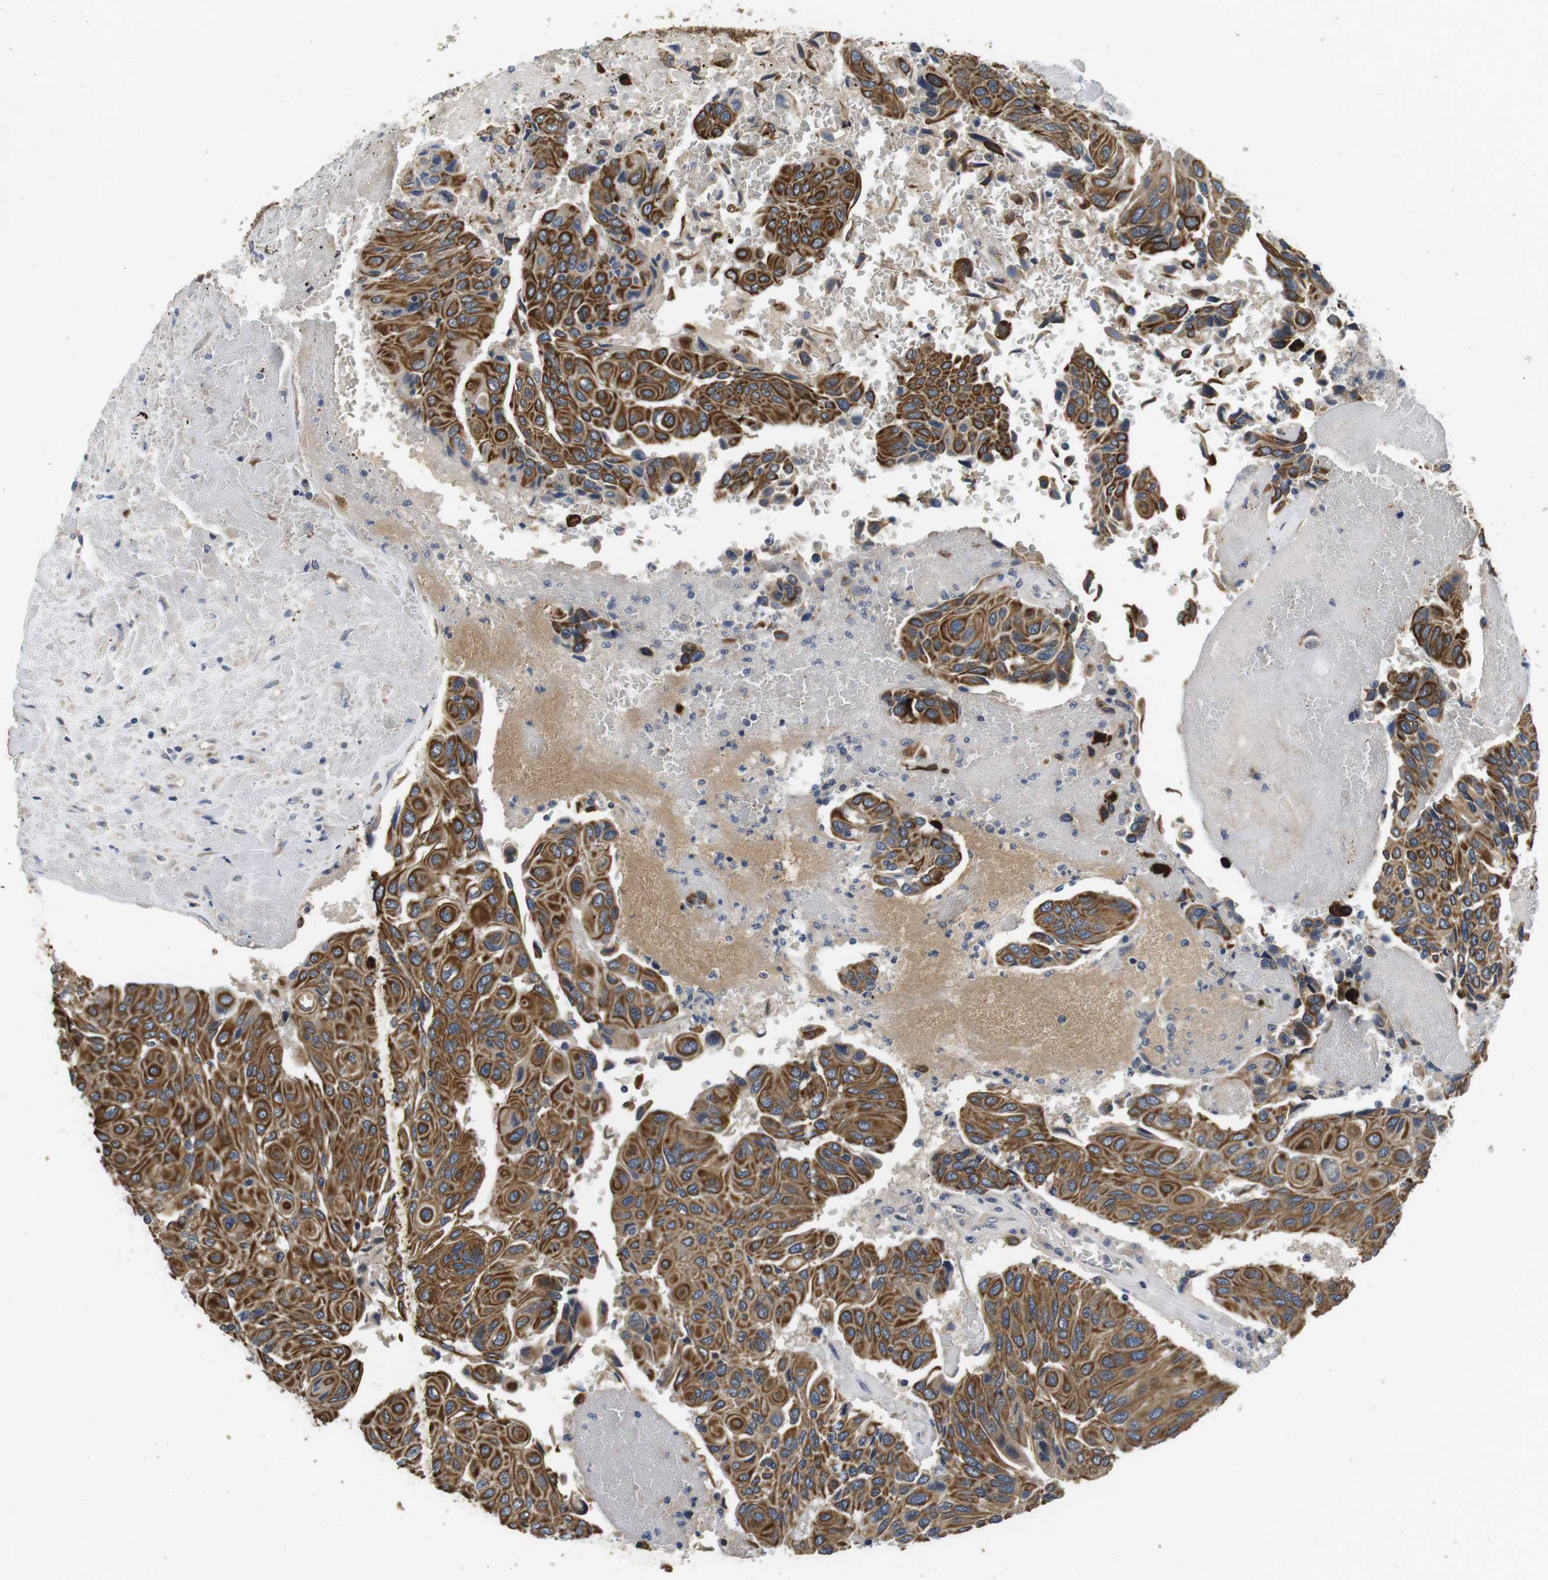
{"staining": {"intensity": "moderate", "quantity": ">75%", "location": "cytoplasmic/membranous"}, "tissue": "urothelial cancer", "cell_type": "Tumor cells", "image_type": "cancer", "snomed": [{"axis": "morphology", "description": "Urothelial carcinoma, High grade"}, {"axis": "topography", "description": "Urinary bladder"}], "caption": "Immunohistochemistry (IHC) photomicrograph of neoplastic tissue: human urothelial cancer stained using IHC displays medium levels of moderate protein expression localized specifically in the cytoplasmic/membranous of tumor cells, appearing as a cytoplasmic/membranous brown color.", "gene": "ADGRL3", "patient": {"sex": "male", "age": 66}}